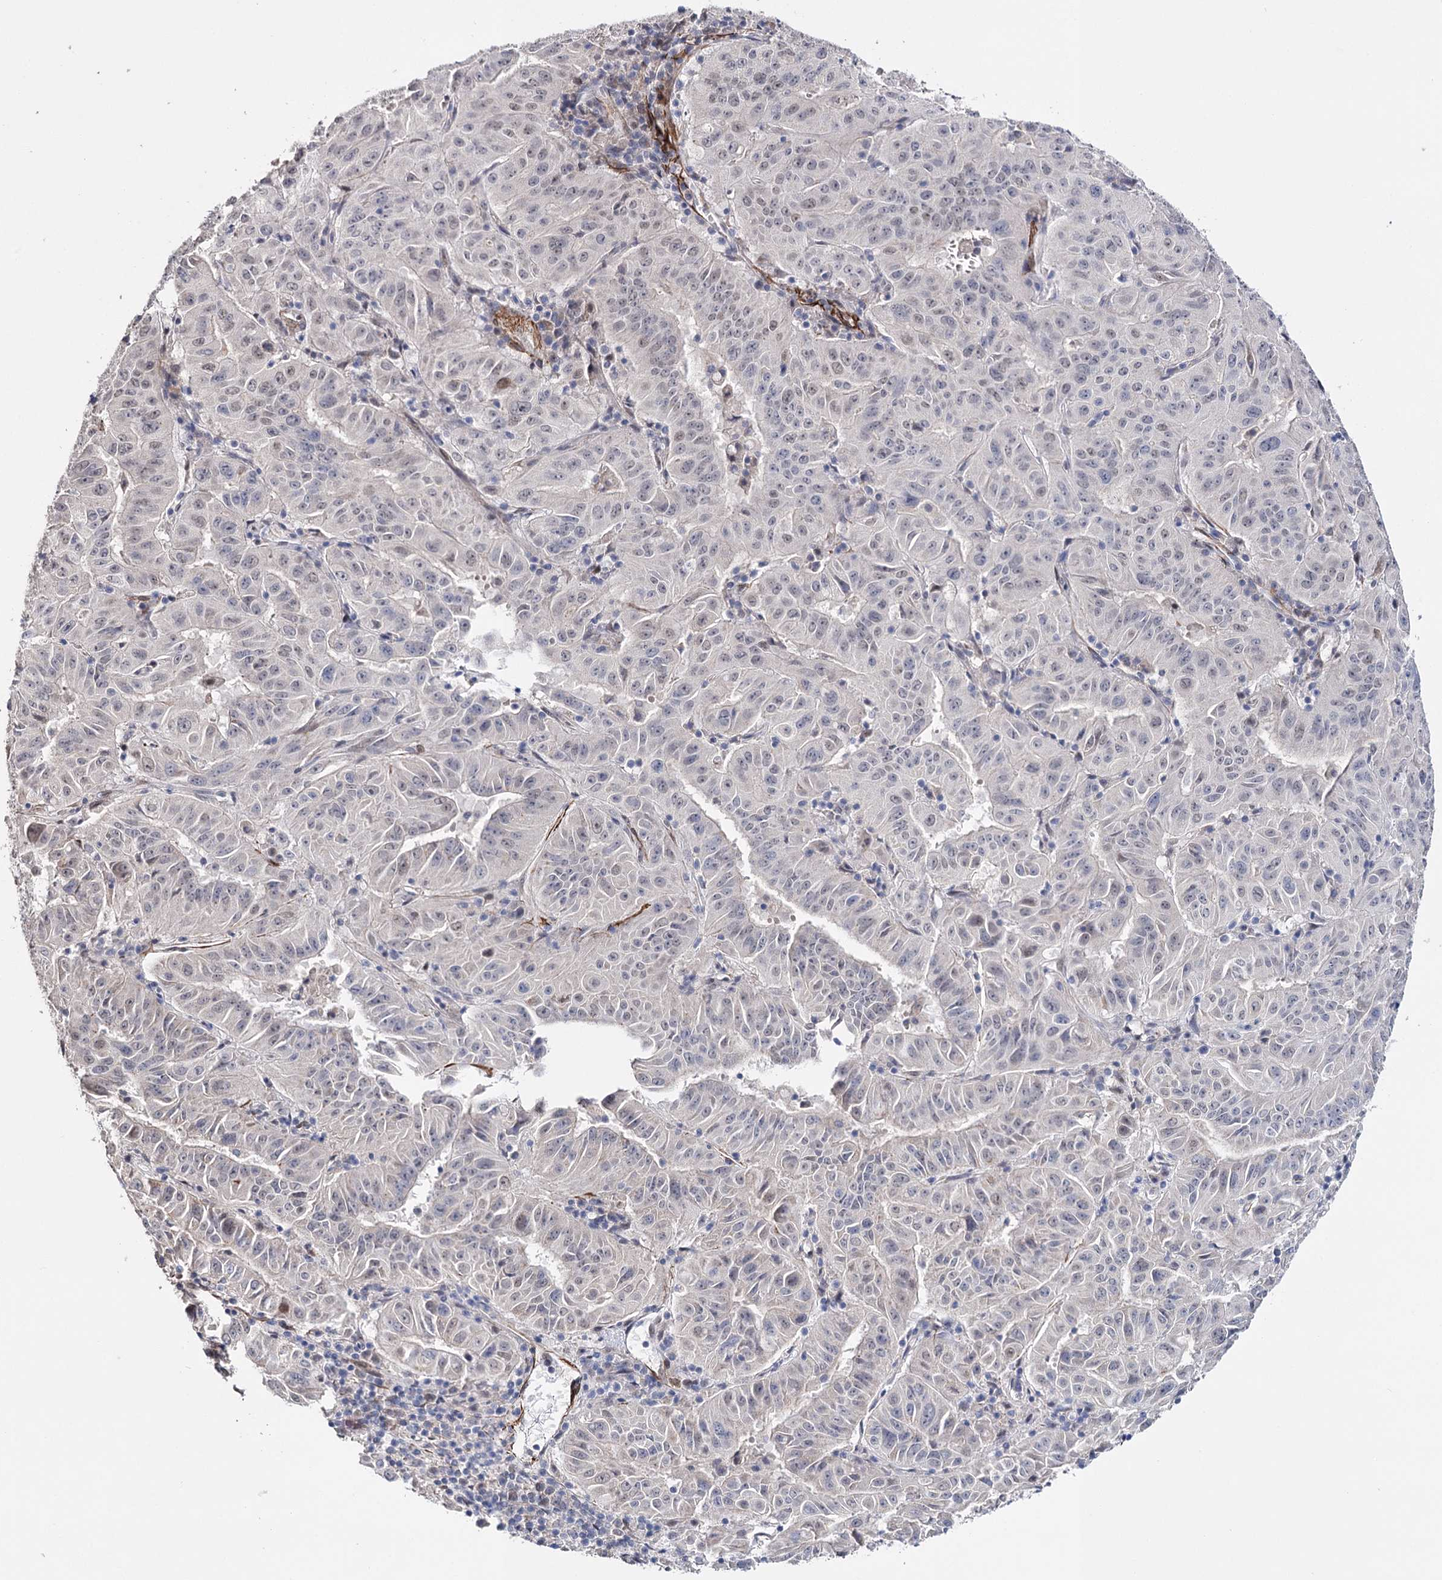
{"staining": {"intensity": "weak", "quantity": "<25%", "location": "nuclear"}, "tissue": "pancreatic cancer", "cell_type": "Tumor cells", "image_type": "cancer", "snomed": [{"axis": "morphology", "description": "Adenocarcinoma, NOS"}, {"axis": "topography", "description": "Pancreas"}], "caption": "DAB immunohistochemical staining of adenocarcinoma (pancreatic) exhibits no significant expression in tumor cells.", "gene": "CFAP46", "patient": {"sex": "male", "age": 63}}